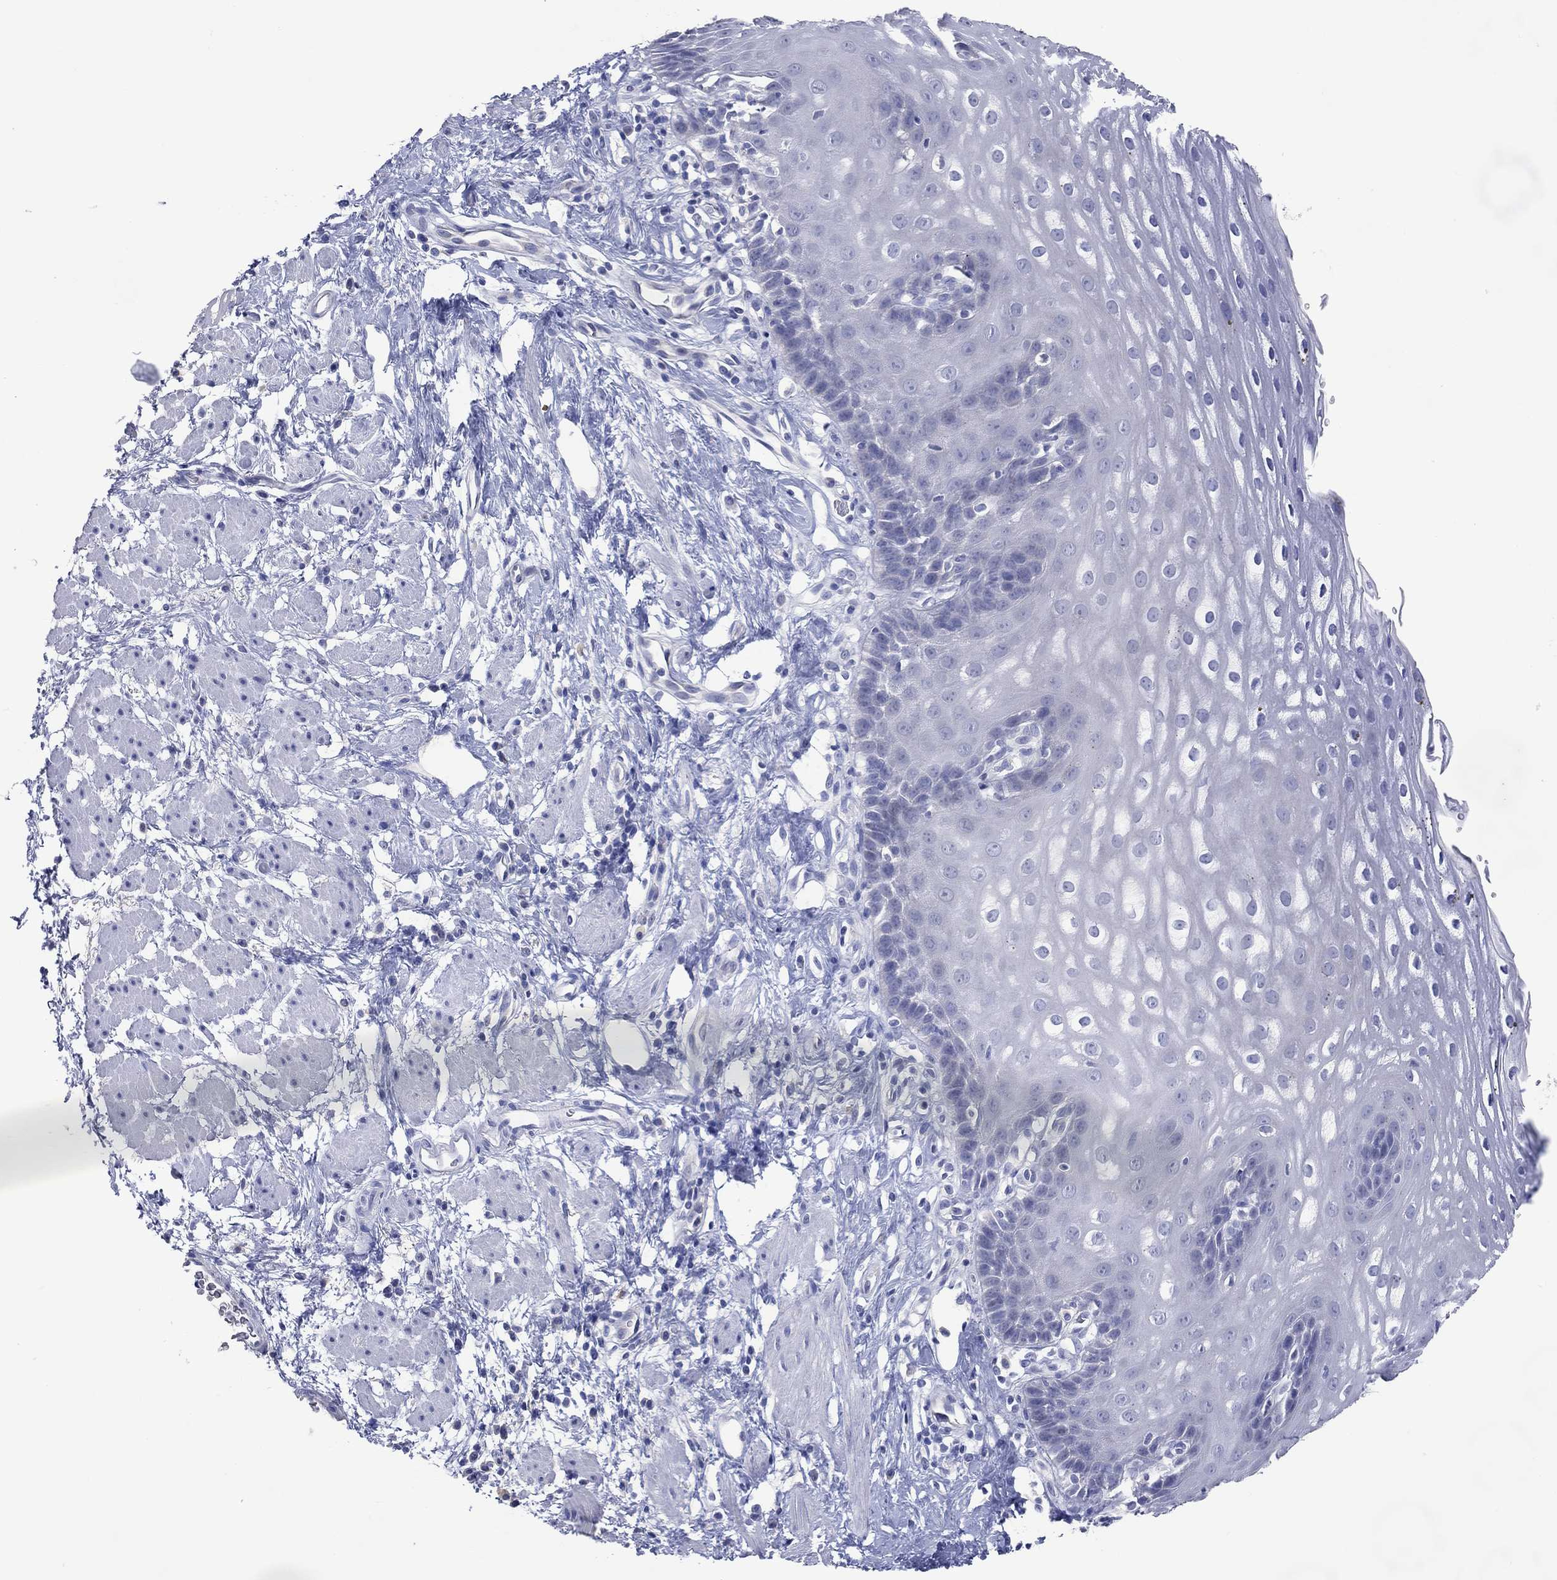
{"staining": {"intensity": "negative", "quantity": "none", "location": "none"}, "tissue": "esophagus", "cell_type": "Squamous epithelial cells", "image_type": "normal", "snomed": [{"axis": "morphology", "description": "Normal tissue, NOS"}, {"axis": "topography", "description": "Esophagus"}], "caption": "This is a image of IHC staining of unremarkable esophagus, which shows no expression in squamous epithelial cells. (IHC, brightfield microscopy, high magnification).", "gene": "DNAH6", "patient": {"sex": "male", "age": 64}}